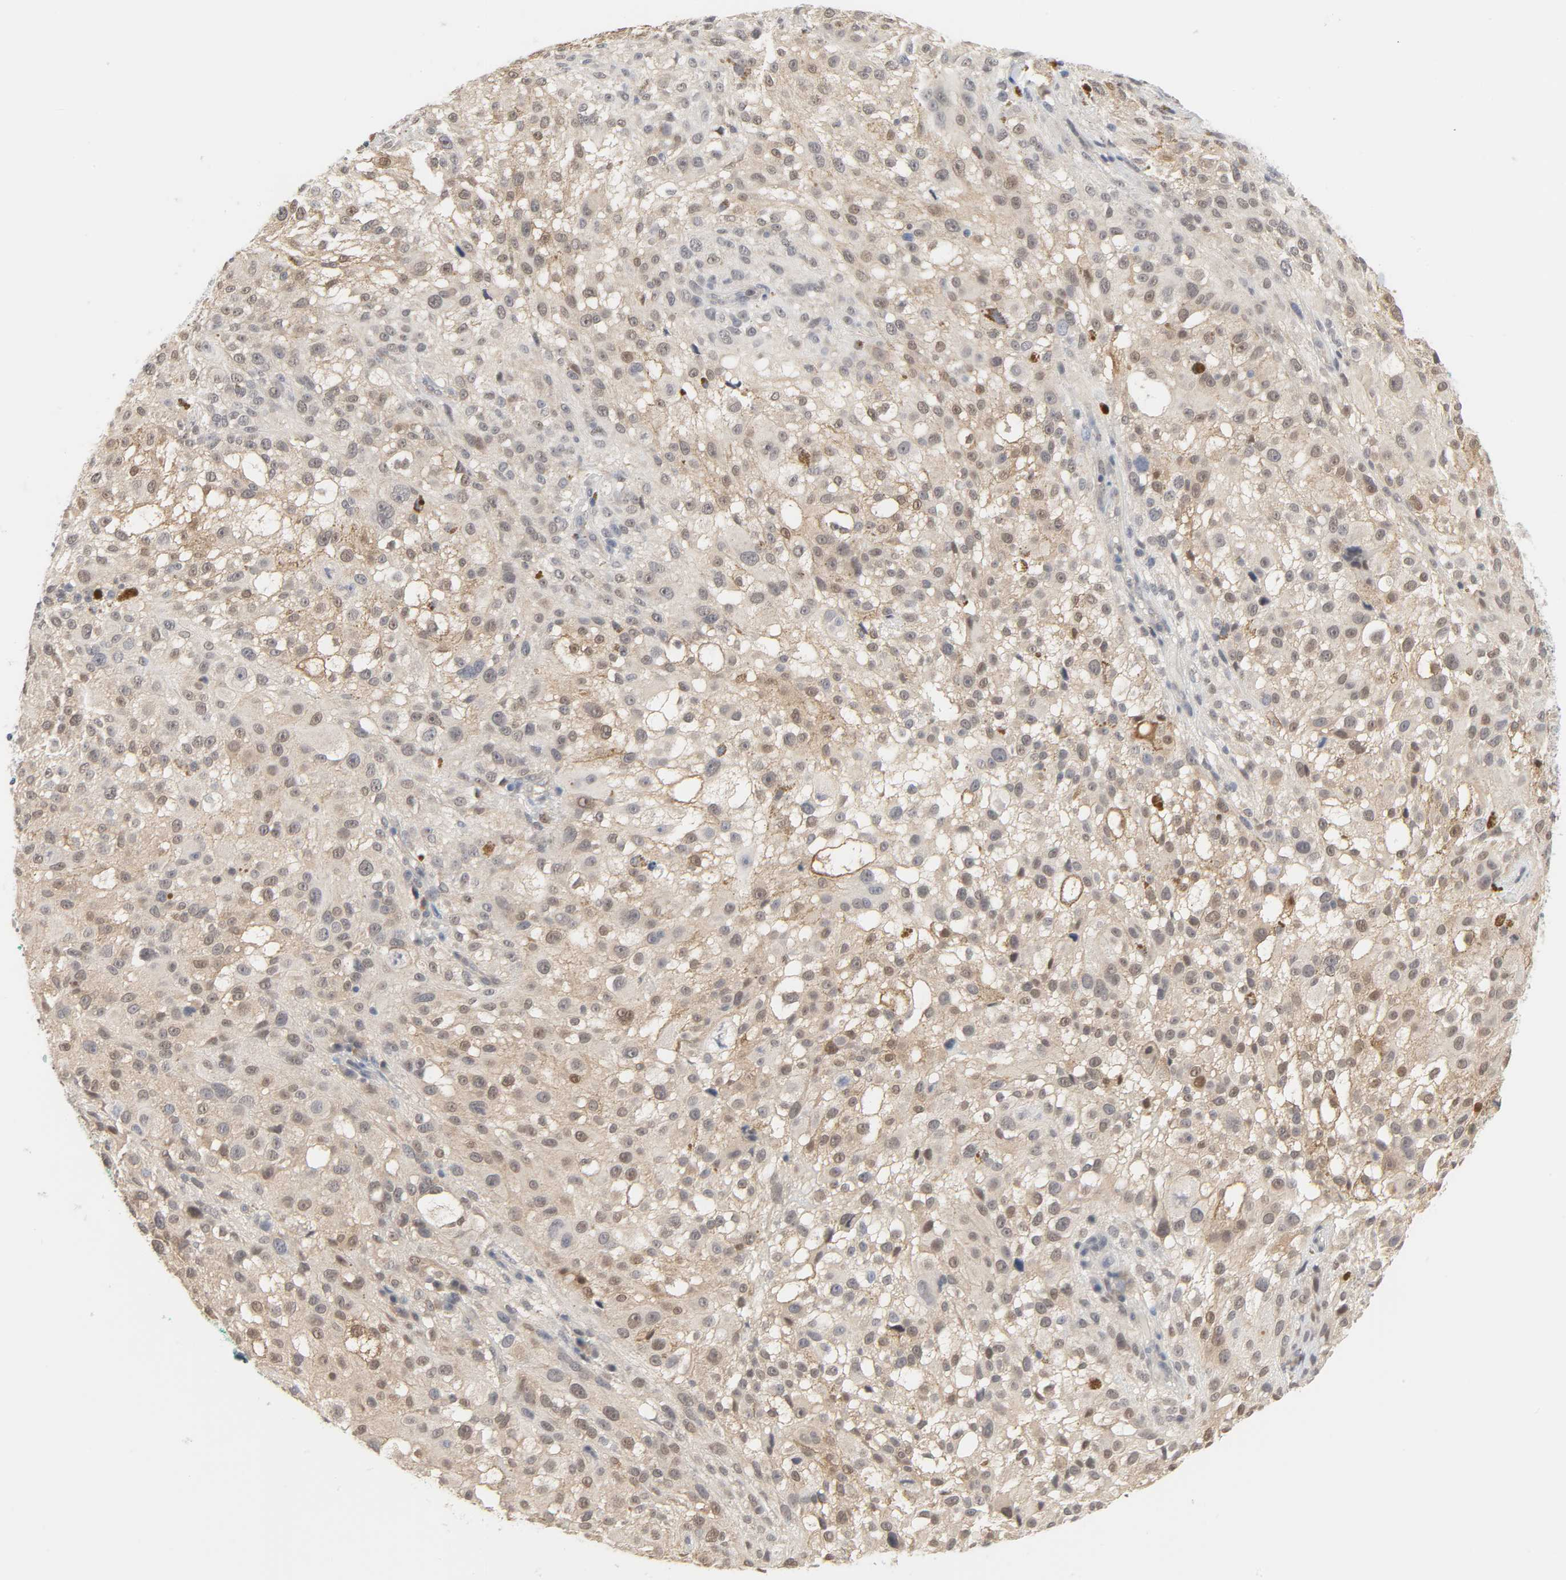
{"staining": {"intensity": "weak", "quantity": ">75%", "location": "cytoplasmic/membranous"}, "tissue": "melanoma", "cell_type": "Tumor cells", "image_type": "cancer", "snomed": [{"axis": "morphology", "description": "Necrosis, NOS"}, {"axis": "morphology", "description": "Malignant melanoma, NOS"}, {"axis": "topography", "description": "Skin"}], "caption": "IHC (DAB) staining of human malignant melanoma demonstrates weak cytoplasmic/membranous protein positivity in about >75% of tumor cells.", "gene": "ACSS2", "patient": {"sex": "female", "age": 87}}